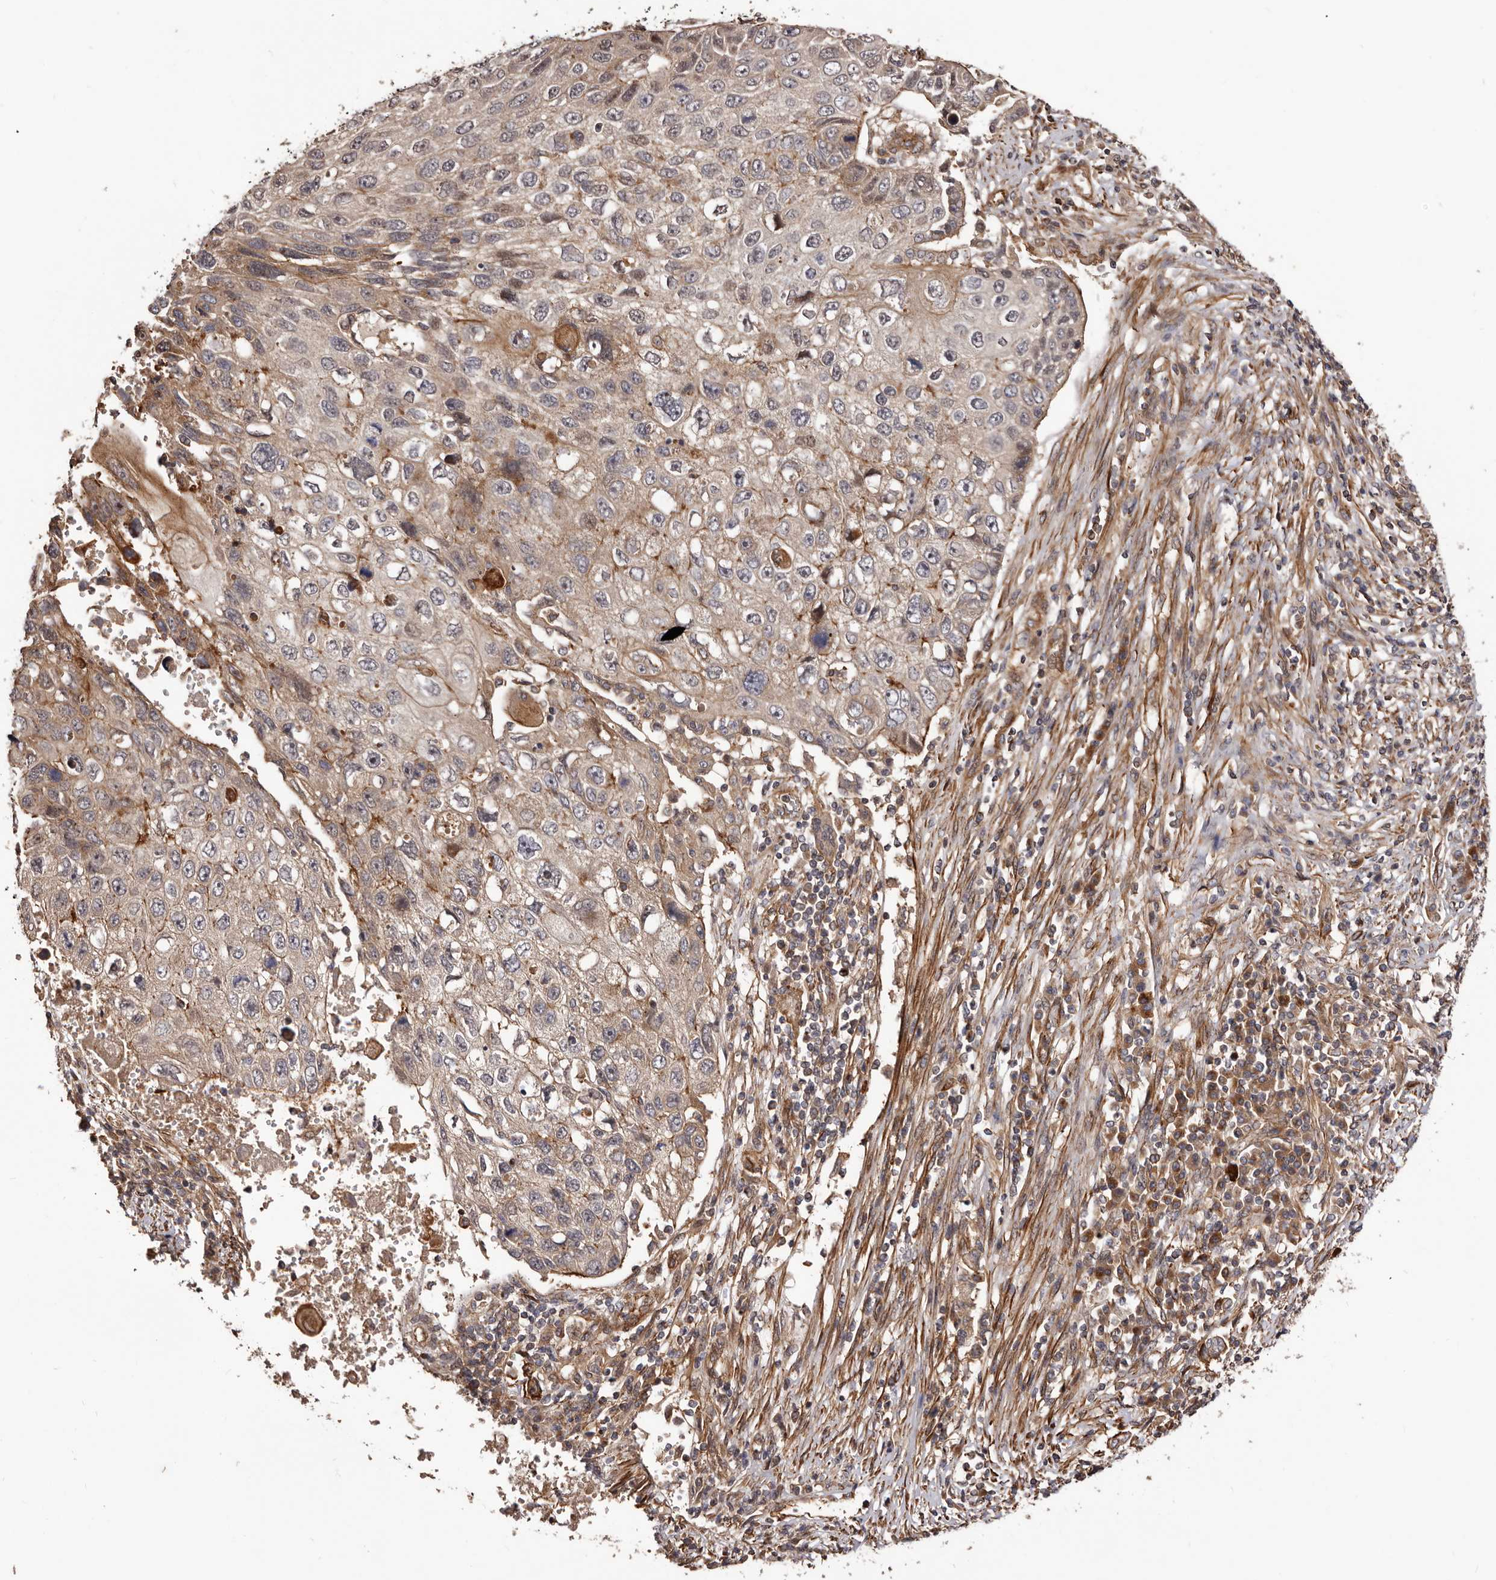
{"staining": {"intensity": "moderate", "quantity": ">75%", "location": "cytoplasmic/membranous"}, "tissue": "lung cancer", "cell_type": "Tumor cells", "image_type": "cancer", "snomed": [{"axis": "morphology", "description": "Squamous cell carcinoma, NOS"}, {"axis": "topography", "description": "Lung"}], "caption": "Protein staining of lung squamous cell carcinoma tissue displays moderate cytoplasmic/membranous expression in about >75% of tumor cells.", "gene": "GTPBP1", "patient": {"sex": "male", "age": 61}}